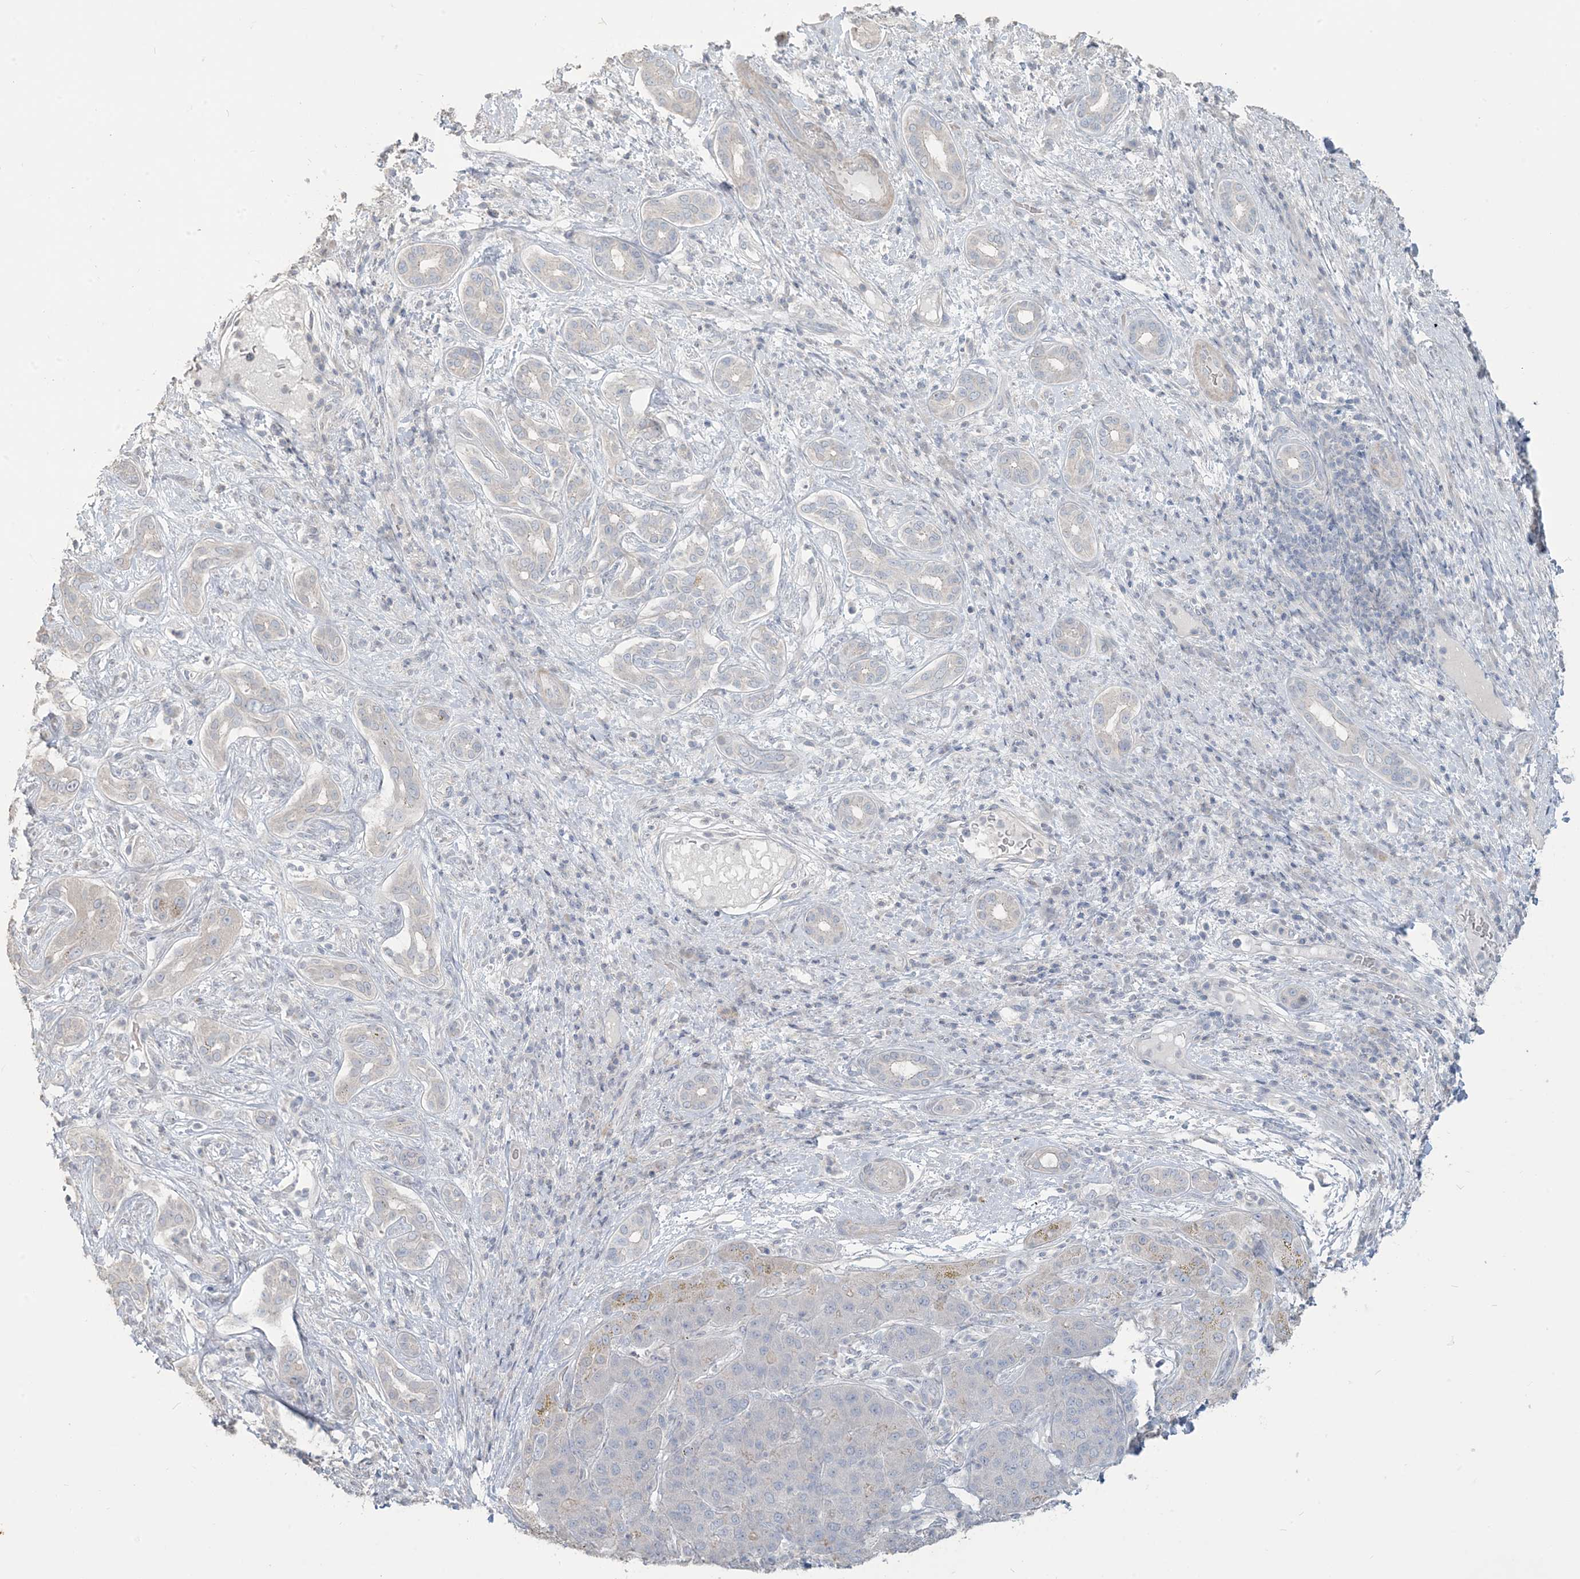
{"staining": {"intensity": "negative", "quantity": "none", "location": "none"}, "tissue": "liver cancer", "cell_type": "Tumor cells", "image_type": "cancer", "snomed": [{"axis": "morphology", "description": "Carcinoma, Hepatocellular, NOS"}, {"axis": "topography", "description": "Liver"}], "caption": "DAB (3,3'-diaminobenzidine) immunohistochemical staining of human liver cancer (hepatocellular carcinoma) exhibits no significant expression in tumor cells.", "gene": "NPHS2", "patient": {"sex": "male", "age": 65}}